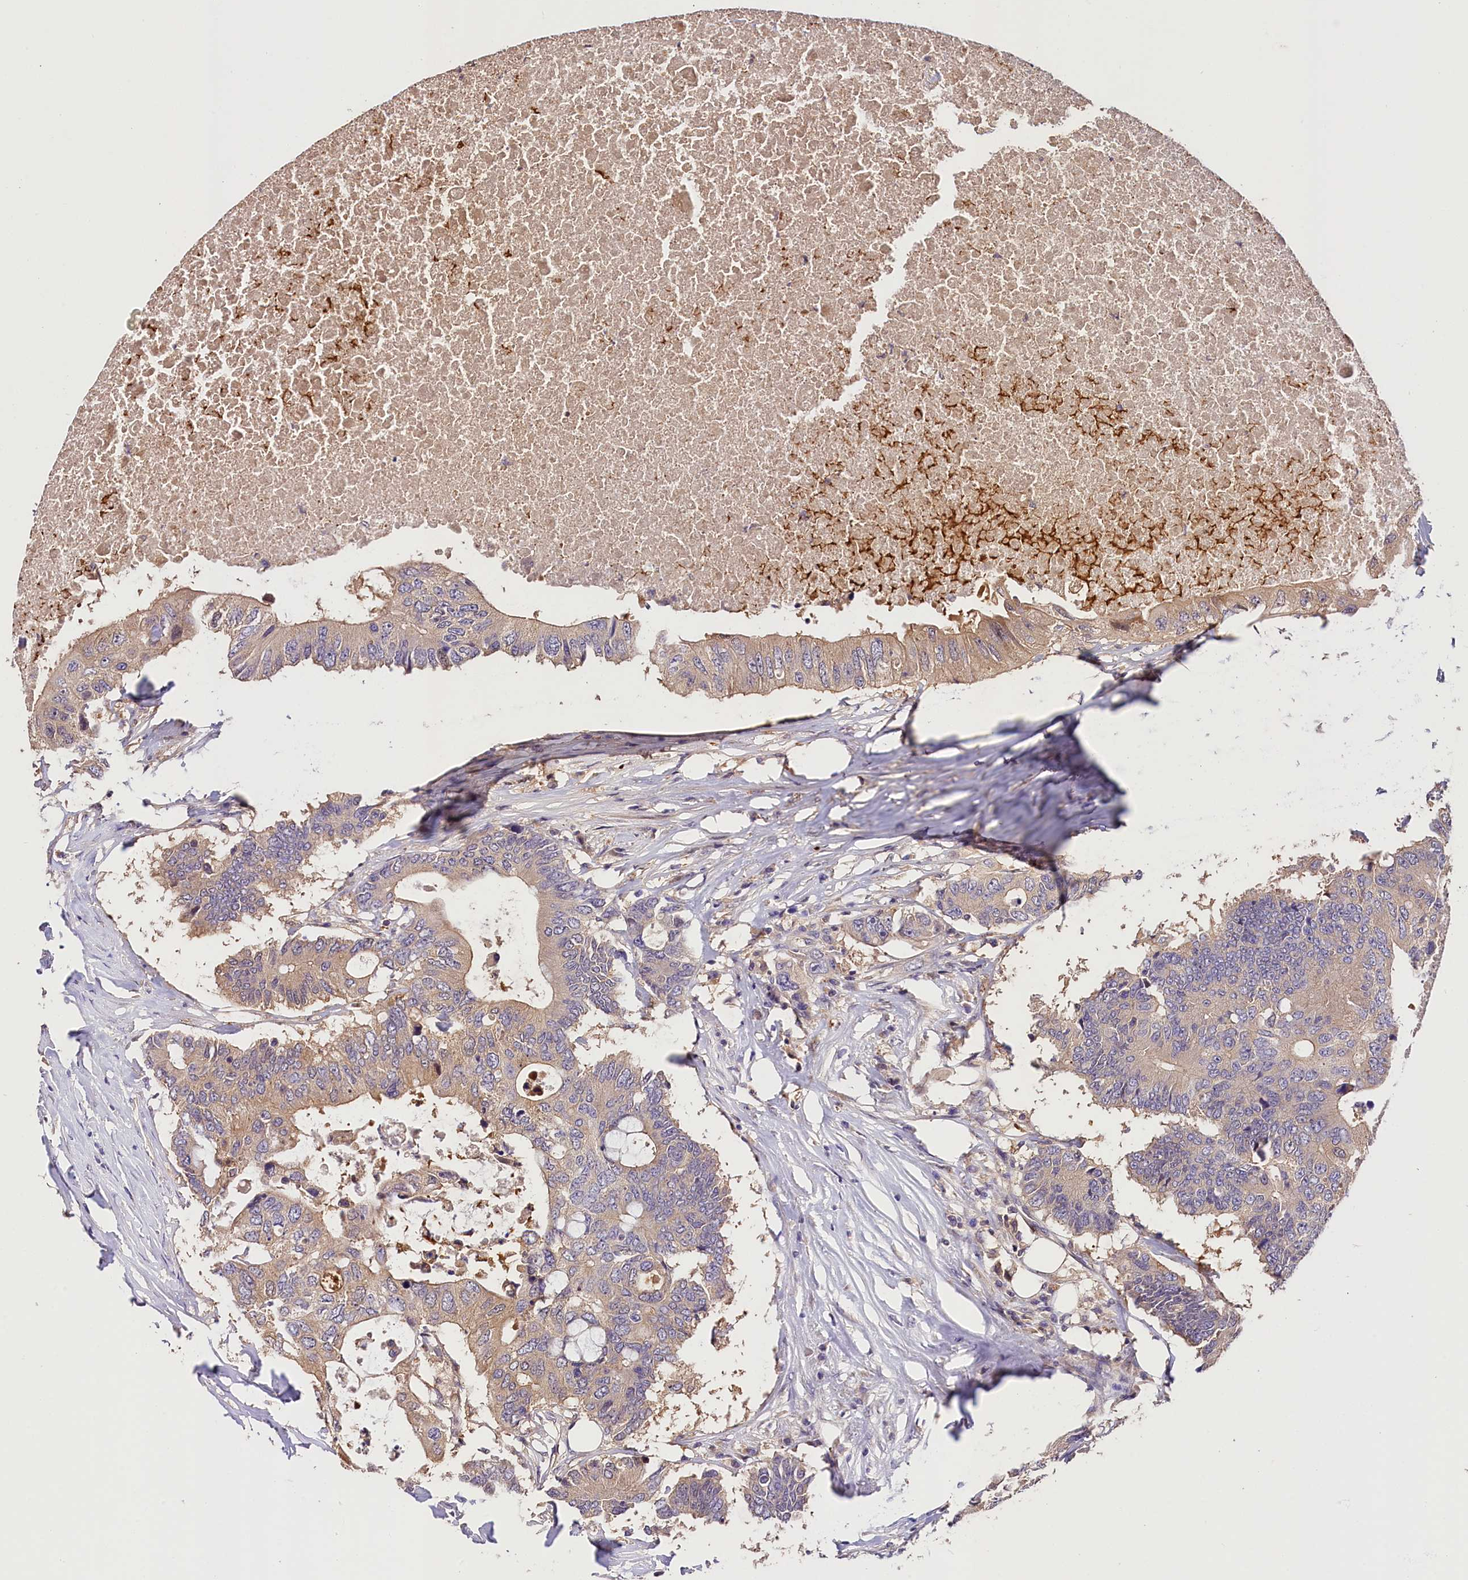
{"staining": {"intensity": "weak", "quantity": "25%-75%", "location": "cytoplasmic/membranous"}, "tissue": "colorectal cancer", "cell_type": "Tumor cells", "image_type": "cancer", "snomed": [{"axis": "morphology", "description": "Adenocarcinoma, NOS"}, {"axis": "topography", "description": "Colon"}], "caption": "Tumor cells demonstrate low levels of weak cytoplasmic/membranous positivity in about 25%-75% of cells in human colorectal cancer (adenocarcinoma). (IHC, brightfield microscopy, high magnification).", "gene": "ARMC6", "patient": {"sex": "male", "age": 71}}